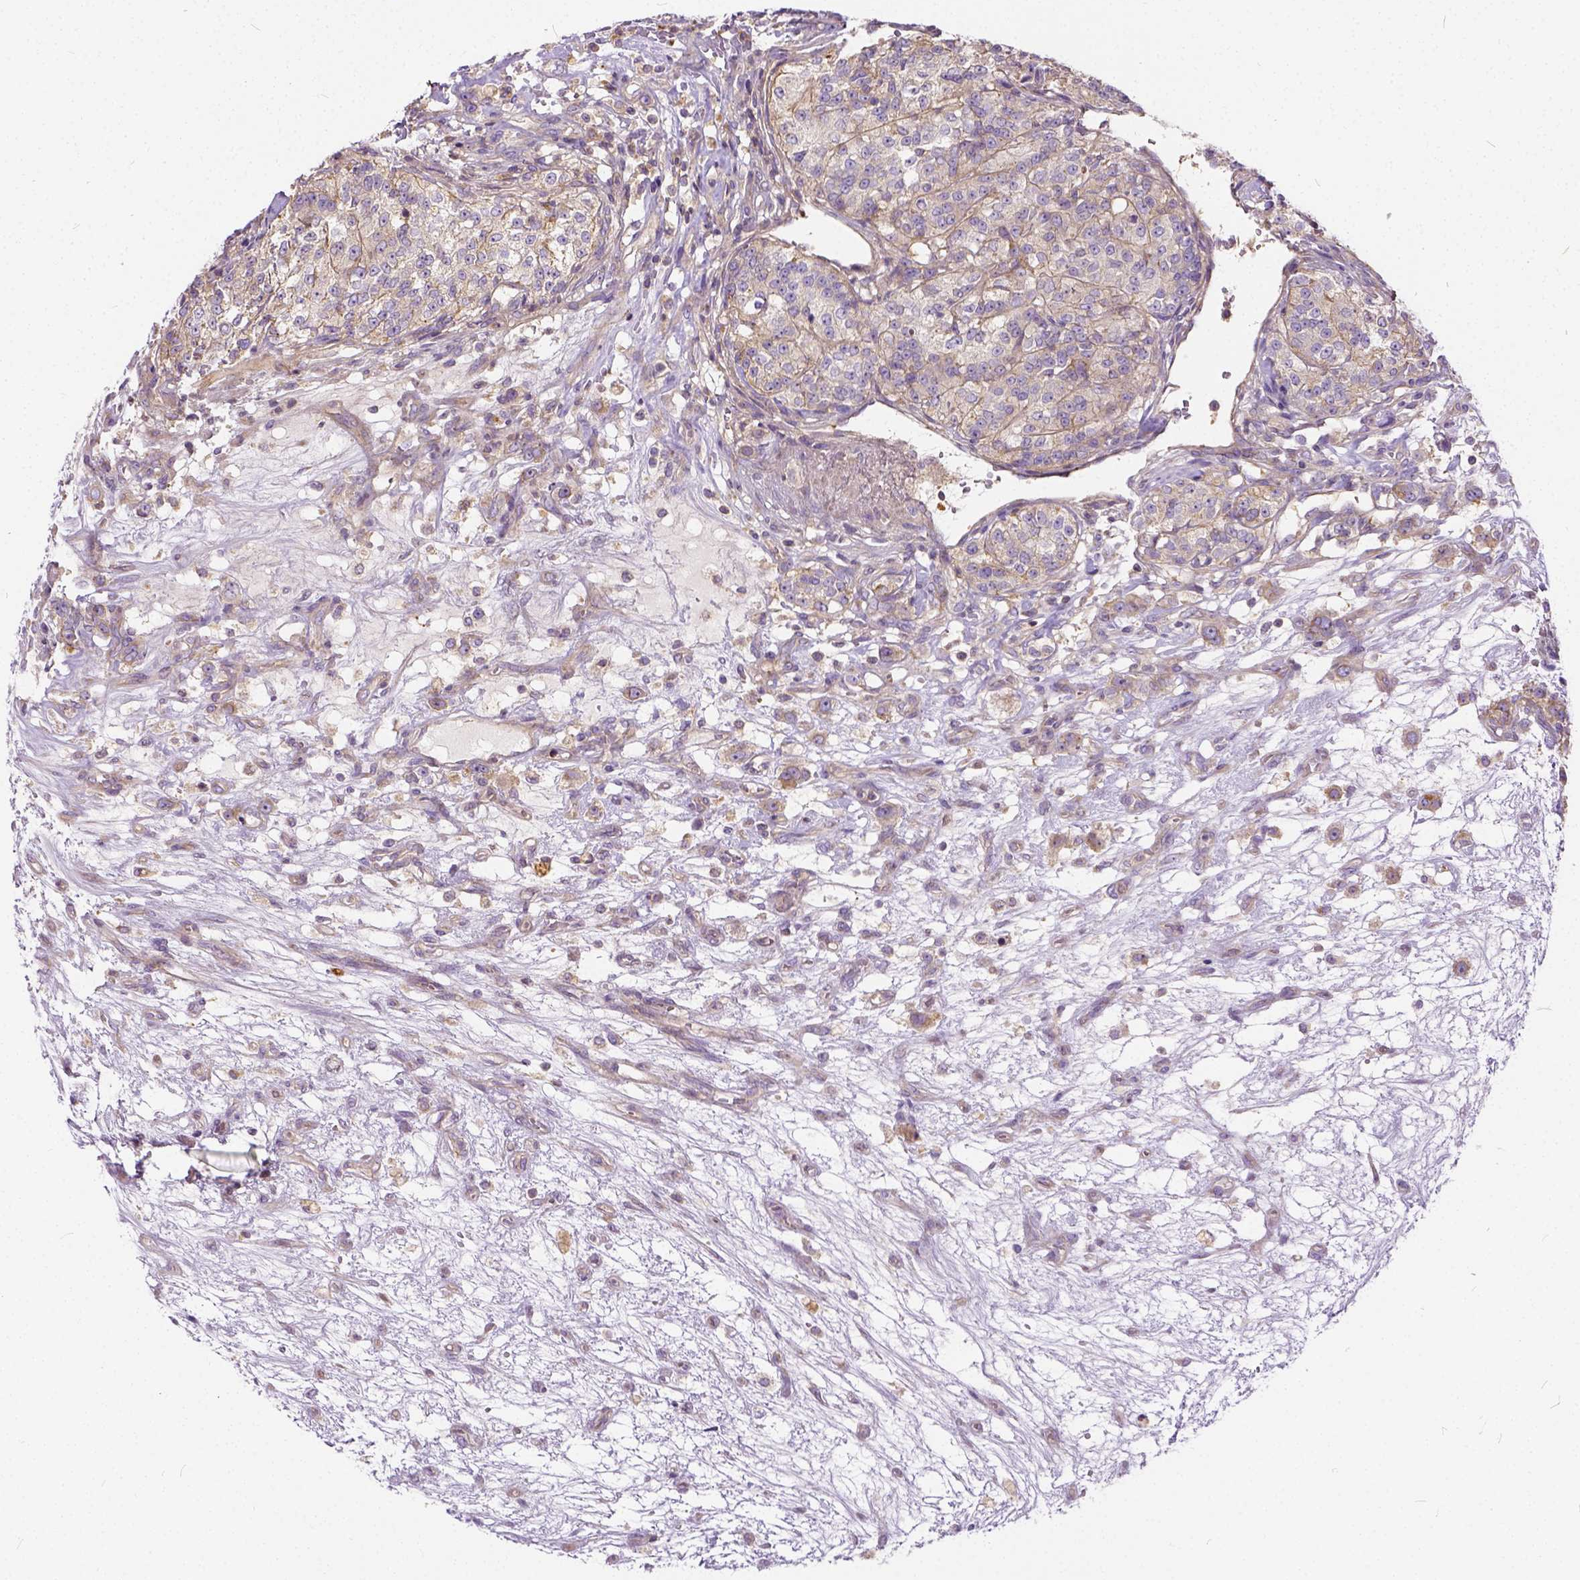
{"staining": {"intensity": "weak", "quantity": "<25%", "location": "cytoplasmic/membranous"}, "tissue": "renal cancer", "cell_type": "Tumor cells", "image_type": "cancer", "snomed": [{"axis": "morphology", "description": "Adenocarcinoma, NOS"}, {"axis": "topography", "description": "Kidney"}], "caption": "This is an IHC photomicrograph of adenocarcinoma (renal). There is no expression in tumor cells.", "gene": "CADM4", "patient": {"sex": "female", "age": 63}}